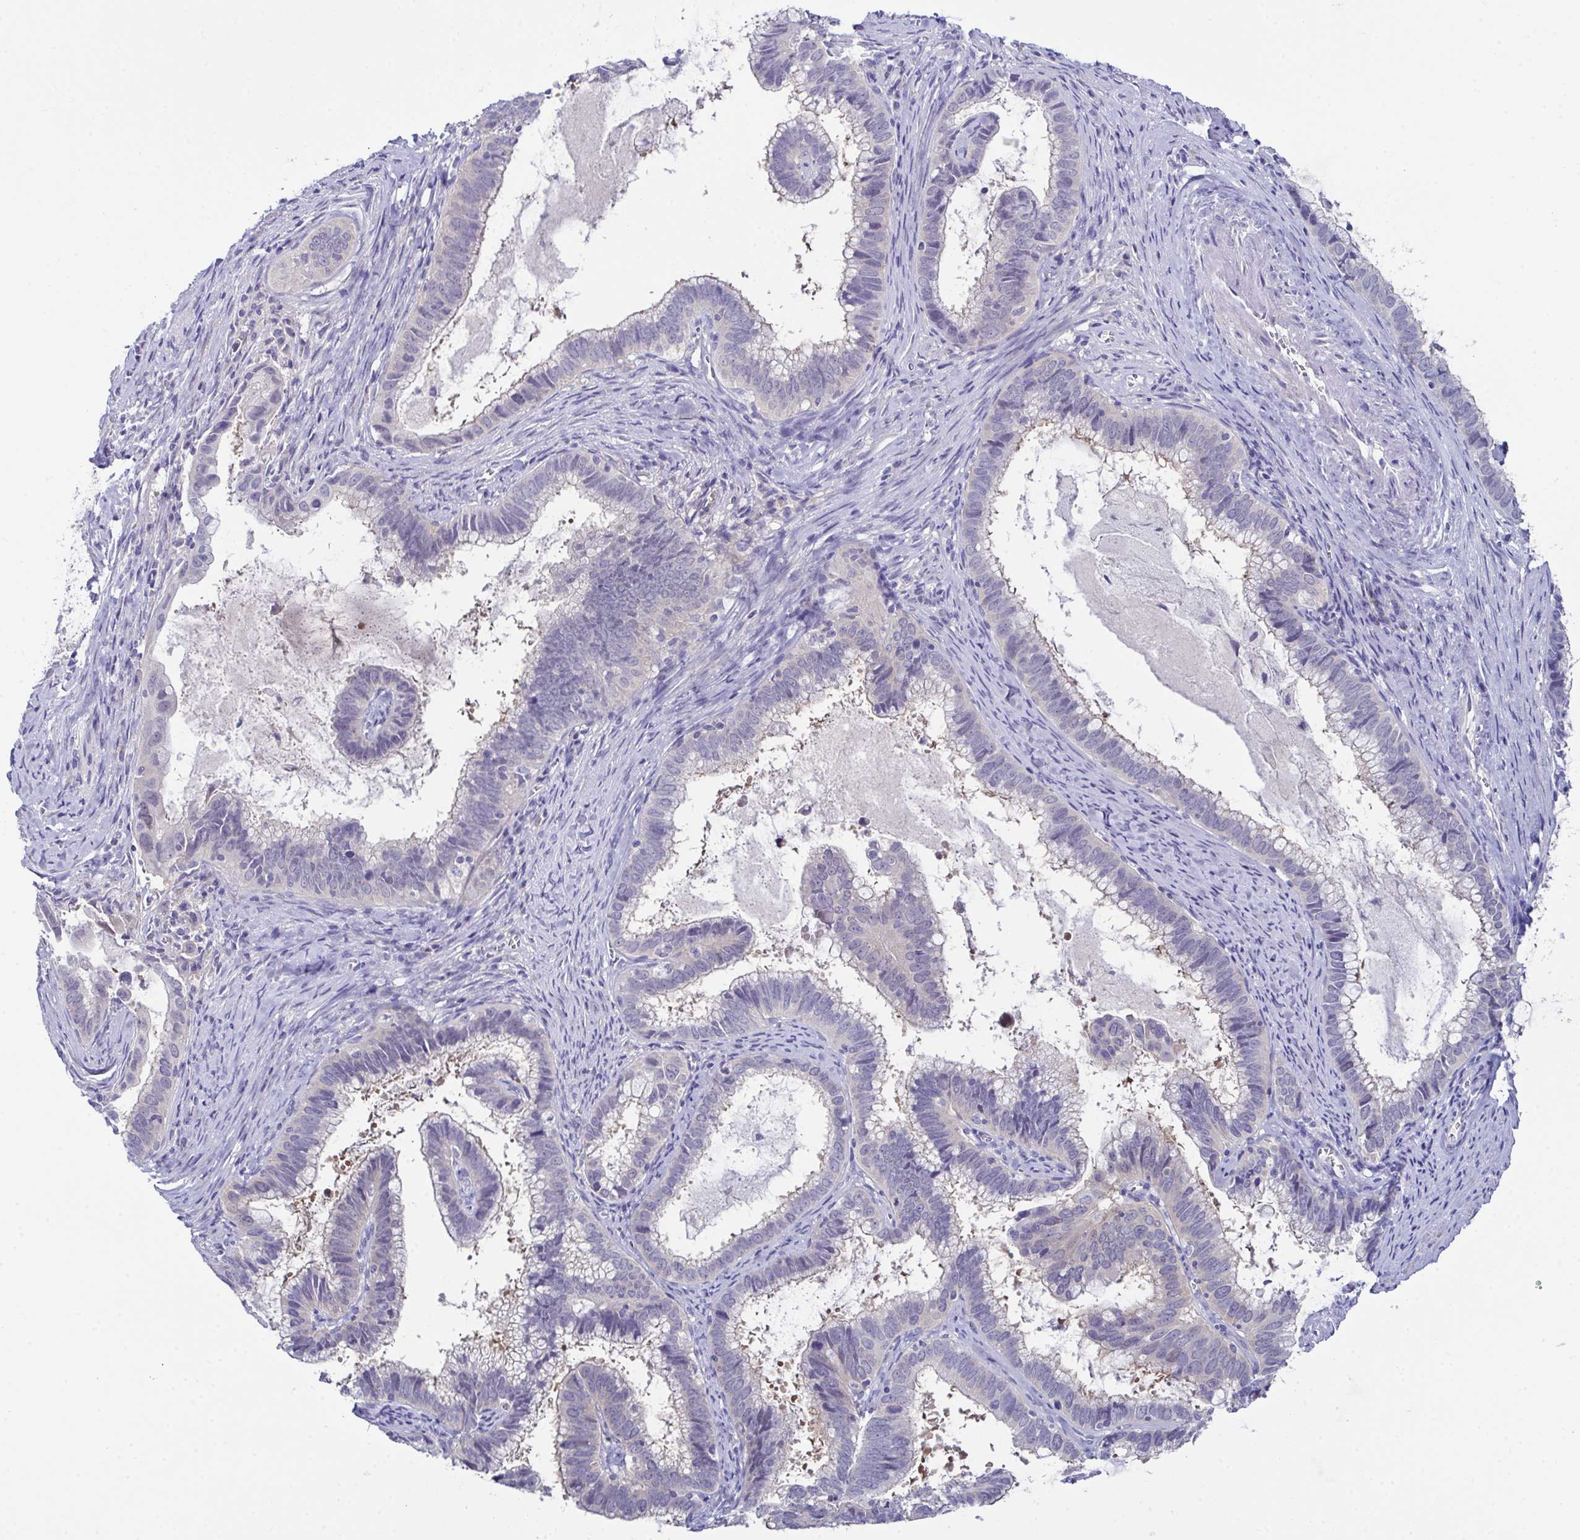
{"staining": {"intensity": "moderate", "quantity": "25%-75%", "location": "cytoplasmic/membranous"}, "tissue": "cervical cancer", "cell_type": "Tumor cells", "image_type": "cancer", "snomed": [{"axis": "morphology", "description": "Adenocarcinoma, NOS"}, {"axis": "topography", "description": "Cervix"}], "caption": "The histopathology image shows staining of adenocarcinoma (cervical), revealing moderate cytoplasmic/membranous protein staining (brown color) within tumor cells.", "gene": "CFAP97D1", "patient": {"sex": "female", "age": 61}}